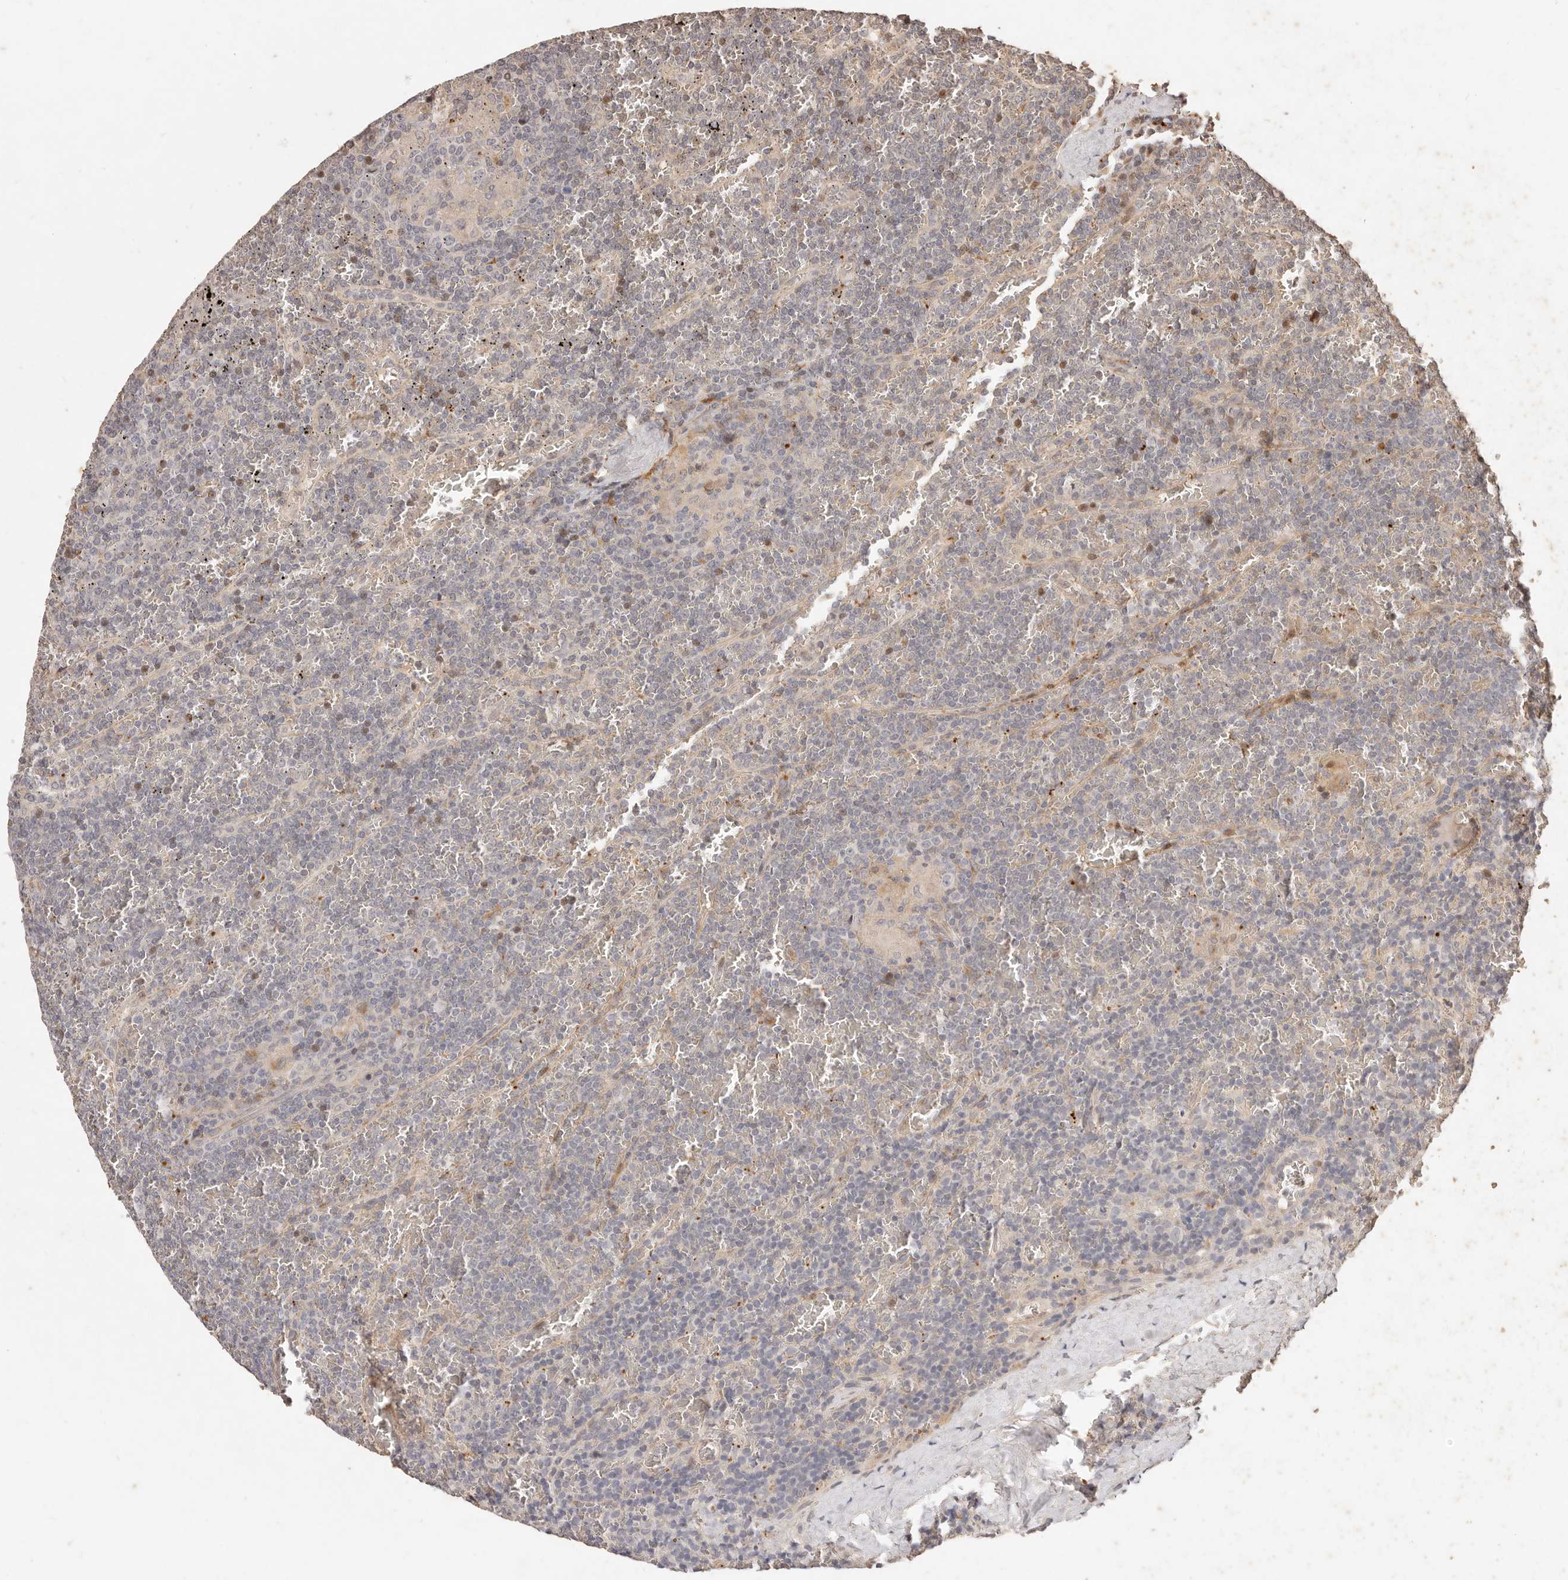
{"staining": {"intensity": "negative", "quantity": "none", "location": "none"}, "tissue": "lymphoma", "cell_type": "Tumor cells", "image_type": "cancer", "snomed": [{"axis": "morphology", "description": "Malignant lymphoma, non-Hodgkin's type, Low grade"}, {"axis": "topography", "description": "Spleen"}], "caption": "IHC photomicrograph of neoplastic tissue: low-grade malignant lymphoma, non-Hodgkin's type stained with DAB displays no significant protein staining in tumor cells.", "gene": "KIF9", "patient": {"sex": "female", "age": 19}}